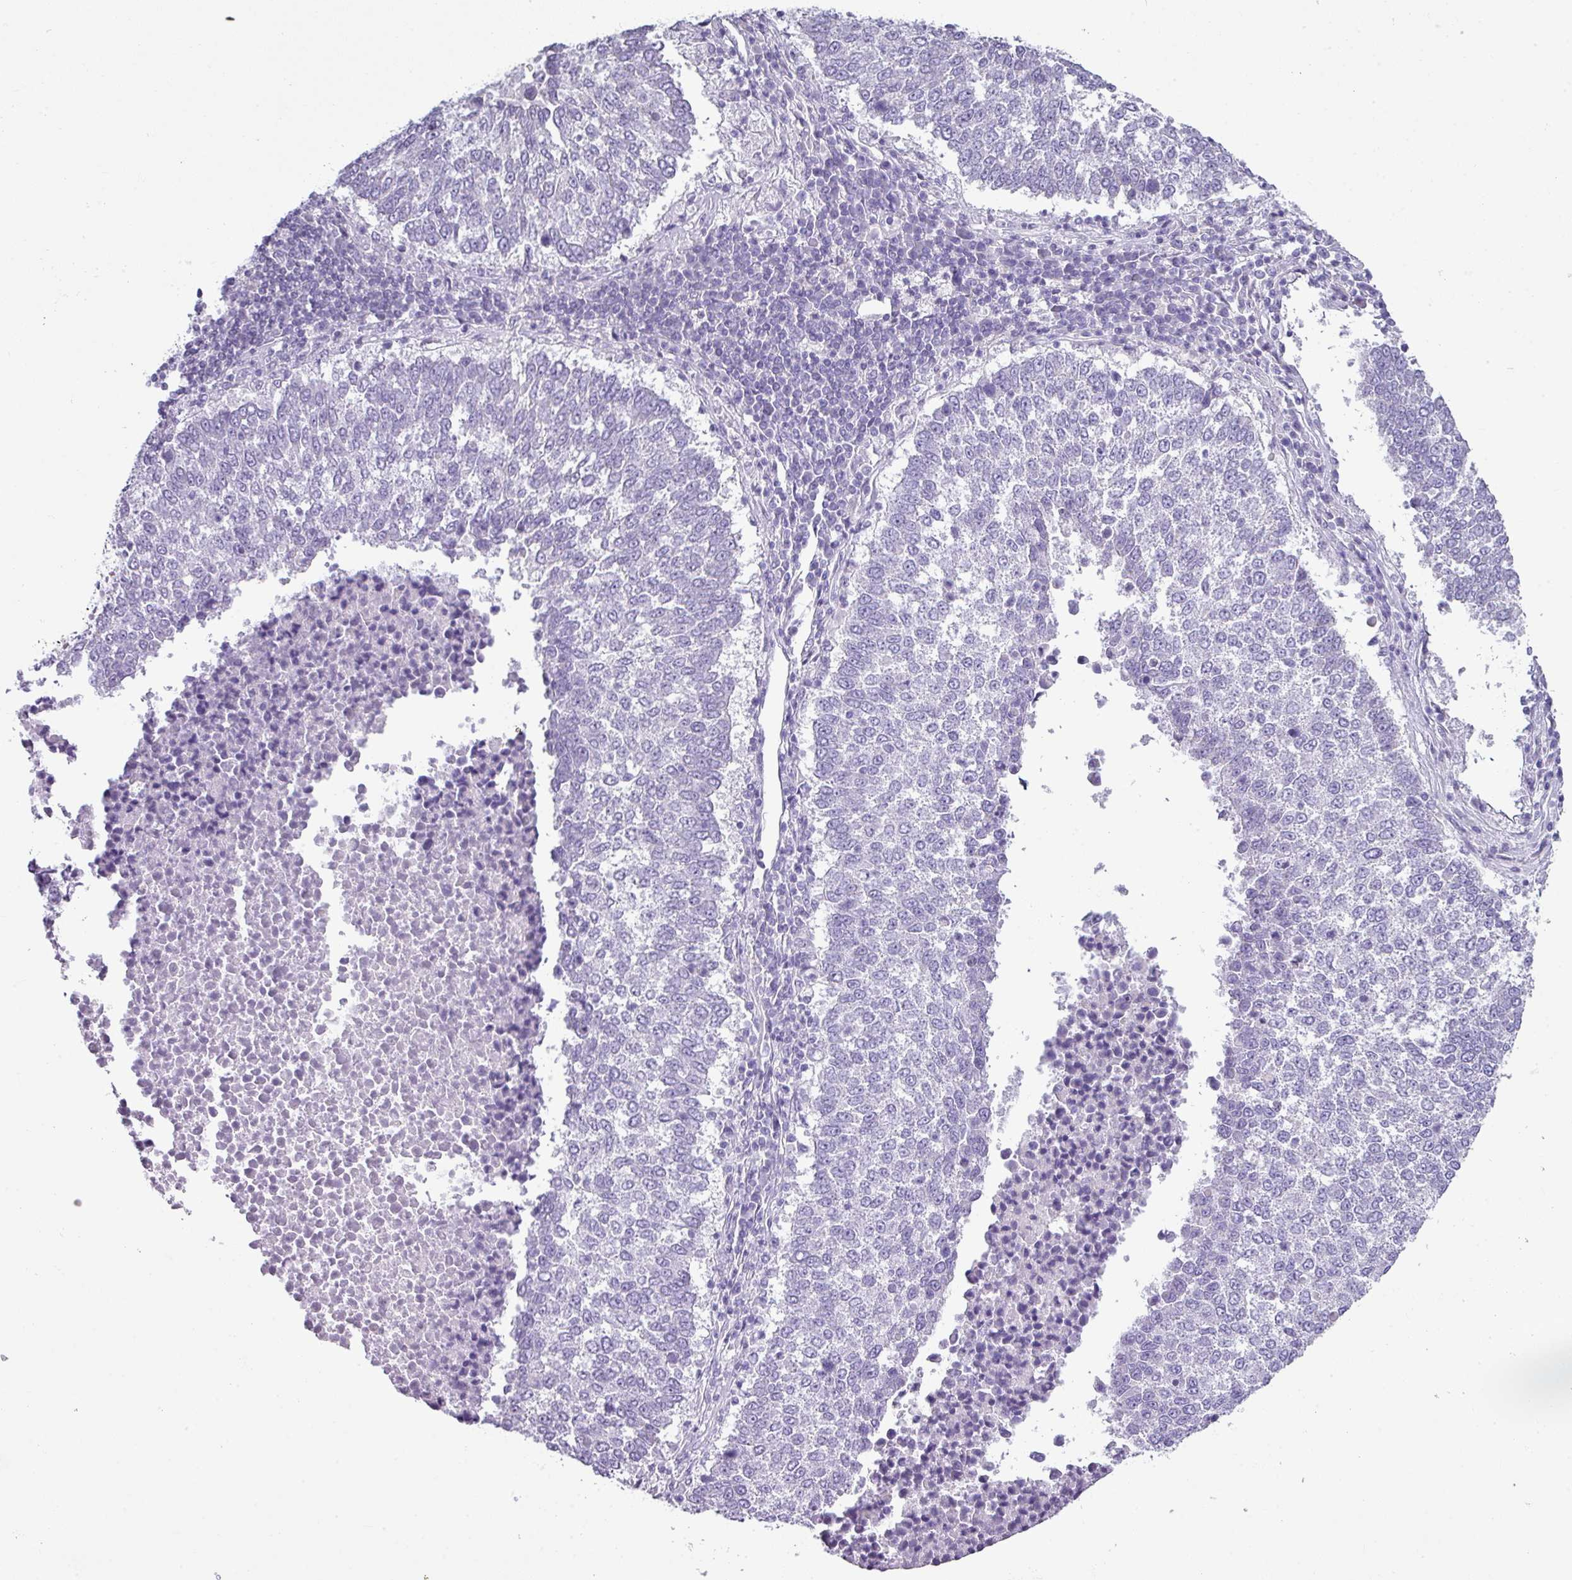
{"staining": {"intensity": "negative", "quantity": "none", "location": "none"}, "tissue": "lung cancer", "cell_type": "Tumor cells", "image_type": "cancer", "snomed": [{"axis": "morphology", "description": "Squamous cell carcinoma, NOS"}, {"axis": "topography", "description": "Lung"}], "caption": "There is no significant positivity in tumor cells of lung cancer (squamous cell carcinoma).", "gene": "STAT5A", "patient": {"sex": "male", "age": 73}}